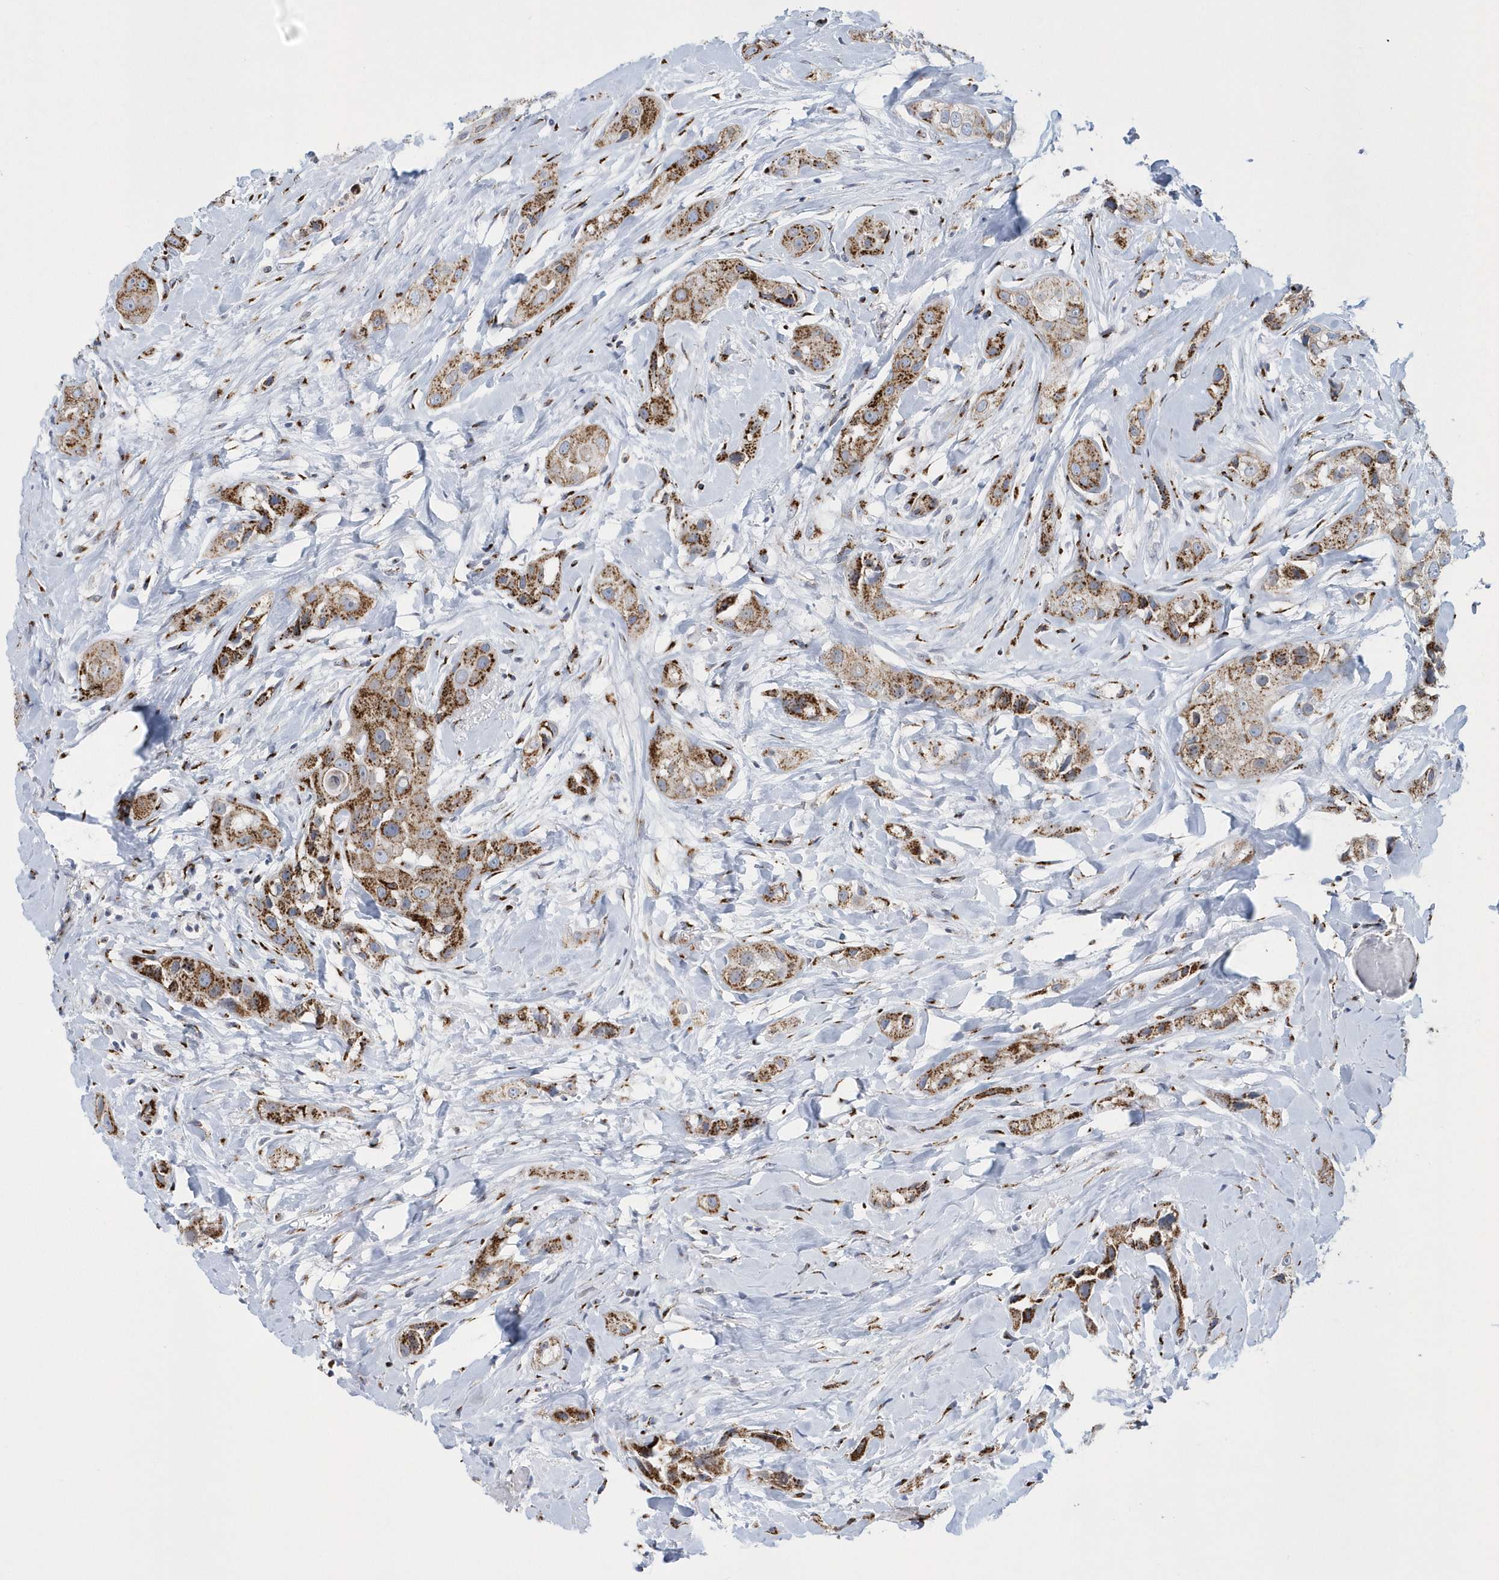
{"staining": {"intensity": "moderate", "quantity": ">75%", "location": "cytoplasmic/membranous"}, "tissue": "head and neck cancer", "cell_type": "Tumor cells", "image_type": "cancer", "snomed": [{"axis": "morphology", "description": "Normal tissue, NOS"}, {"axis": "morphology", "description": "Squamous cell carcinoma, NOS"}, {"axis": "topography", "description": "Skeletal muscle"}, {"axis": "topography", "description": "Head-Neck"}], "caption": "Protein staining demonstrates moderate cytoplasmic/membranous staining in about >75% of tumor cells in head and neck cancer (squamous cell carcinoma).", "gene": "SLX9", "patient": {"sex": "male", "age": 51}}